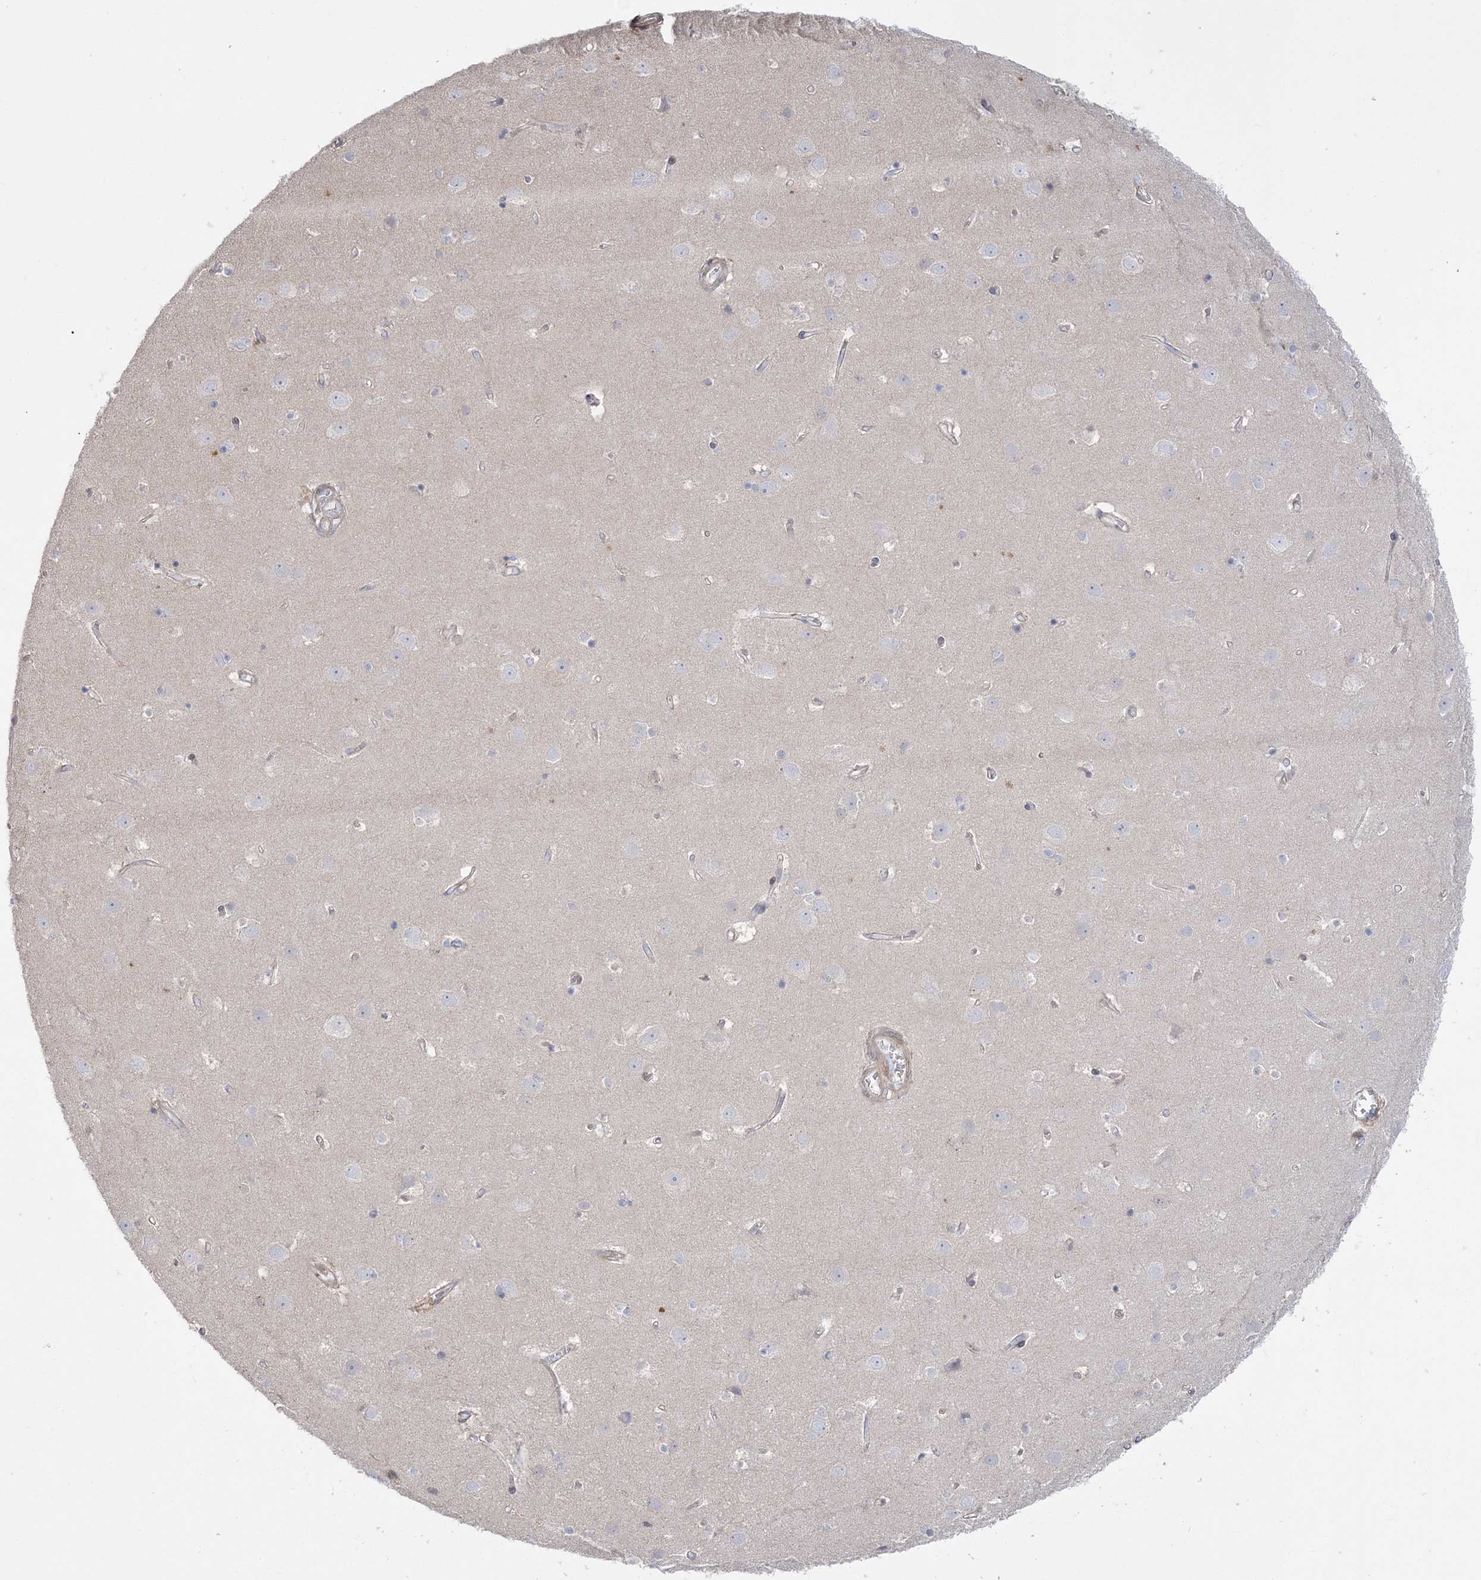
{"staining": {"intensity": "weak", "quantity": "25%-75%", "location": "cytoplasmic/membranous"}, "tissue": "cerebral cortex", "cell_type": "Endothelial cells", "image_type": "normal", "snomed": [{"axis": "morphology", "description": "Normal tissue, NOS"}, {"axis": "topography", "description": "Cerebral cortex"}], "caption": "This image displays IHC staining of unremarkable human cerebral cortex, with low weak cytoplasmic/membranous expression in approximately 25%-75% of endothelial cells.", "gene": "HAAO", "patient": {"sex": "male", "age": 54}}